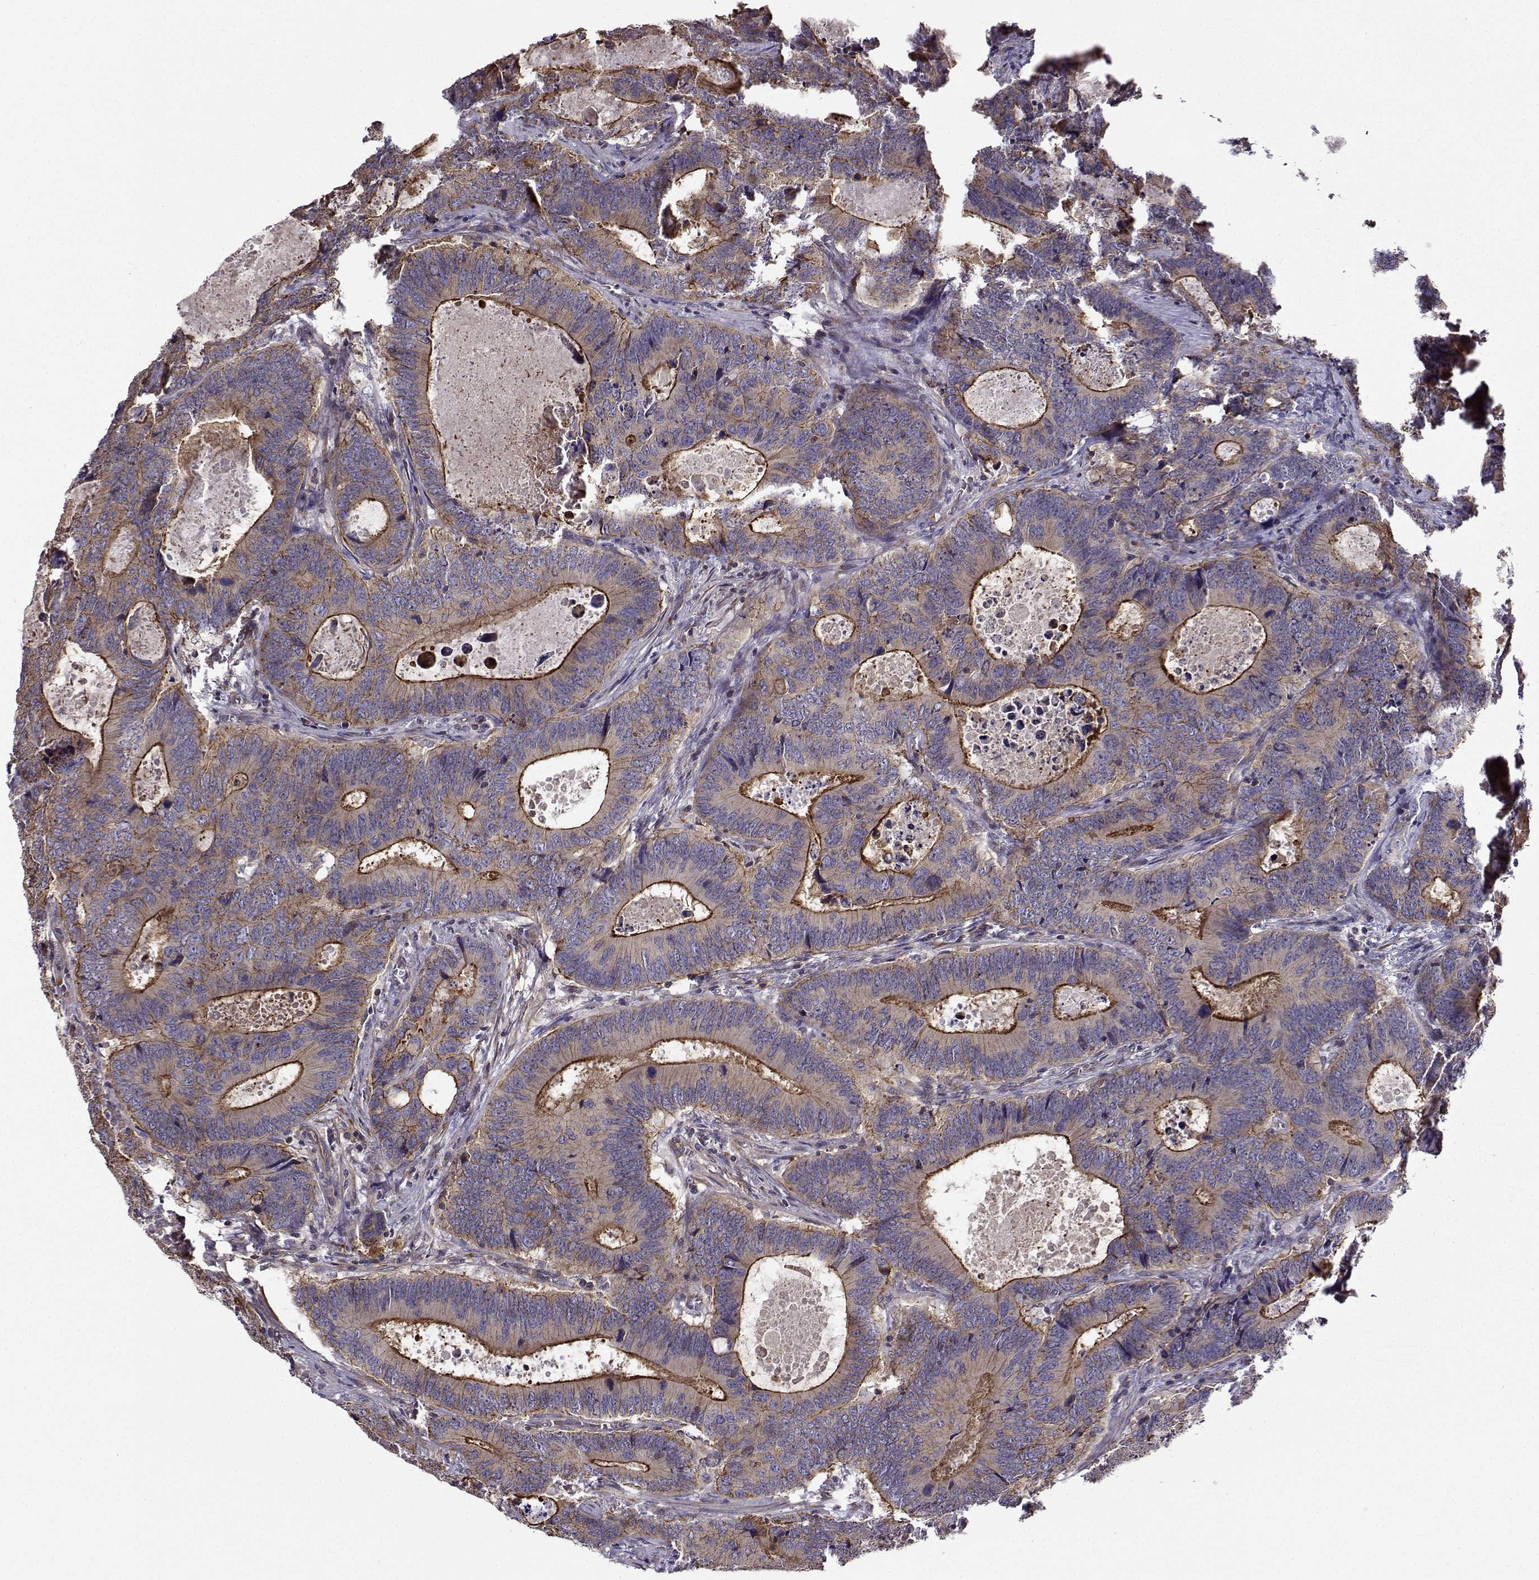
{"staining": {"intensity": "strong", "quantity": "<25%", "location": "cytoplasmic/membranous"}, "tissue": "colorectal cancer", "cell_type": "Tumor cells", "image_type": "cancer", "snomed": [{"axis": "morphology", "description": "Adenocarcinoma, NOS"}, {"axis": "topography", "description": "Colon"}], "caption": "Immunohistochemical staining of adenocarcinoma (colorectal) exhibits strong cytoplasmic/membranous protein positivity in approximately <25% of tumor cells. The staining is performed using DAB brown chromogen to label protein expression. The nuclei are counter-stained blue using hematoxylin.", "gene": "ITGB8", "patient": {"sex": "female", "age": 82}}